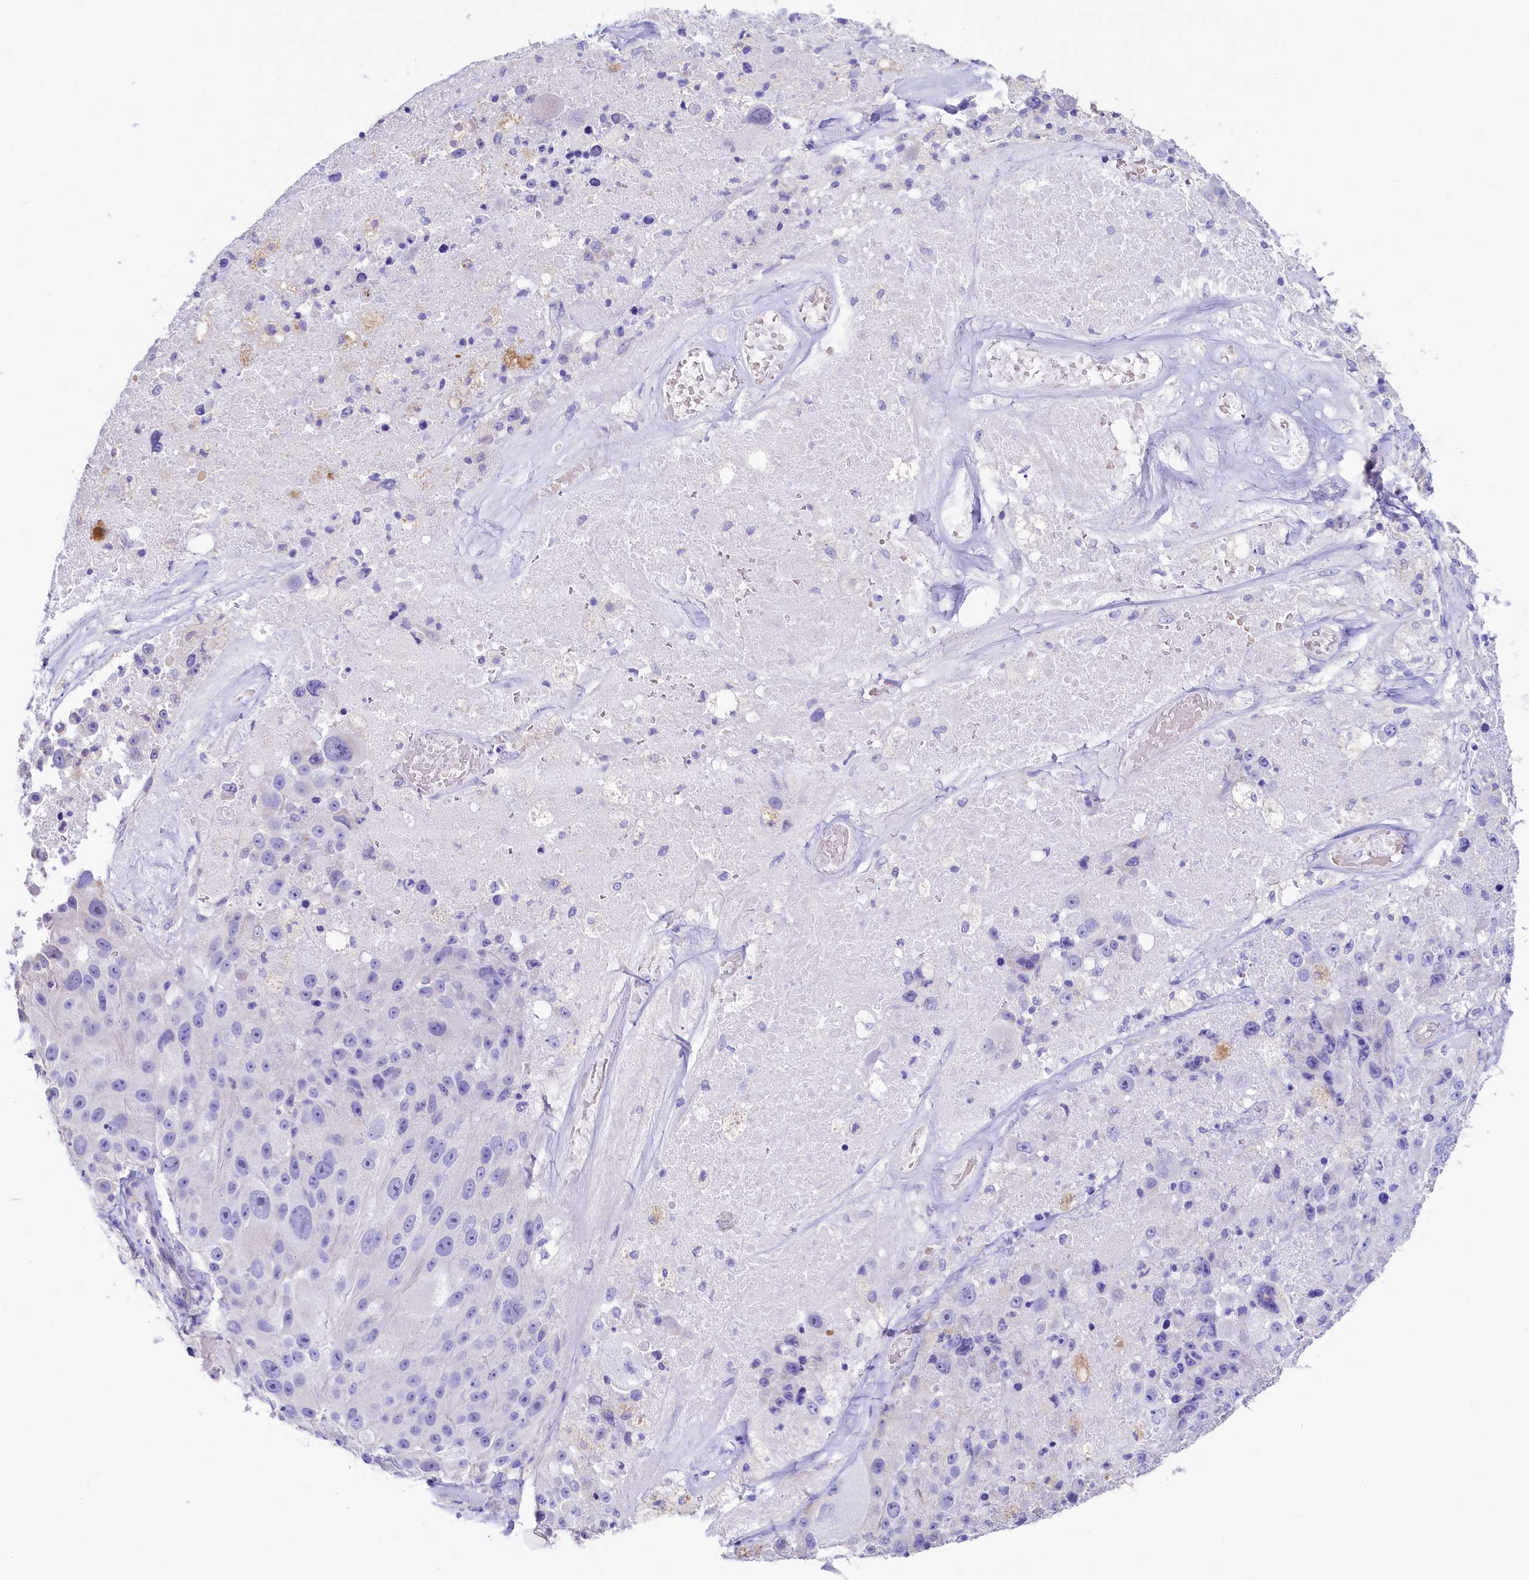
{"staining": {"intensity": "negative", "quantity": "none", "location": "none"}, "tissue": "melanoma", "cell_type": "Tumor cells", "image_type": "cancer", "snomed": [{"axis": "morphology", "description": "Malignant melanoma, Metastatic site"}, {"axis": "topography", "description": "Lymph node"}], "caption": "Tumor cells show no significant protein staining in melanoma.", "gene": "RBP3", "patient": {"sex": "male", "age": 62}}